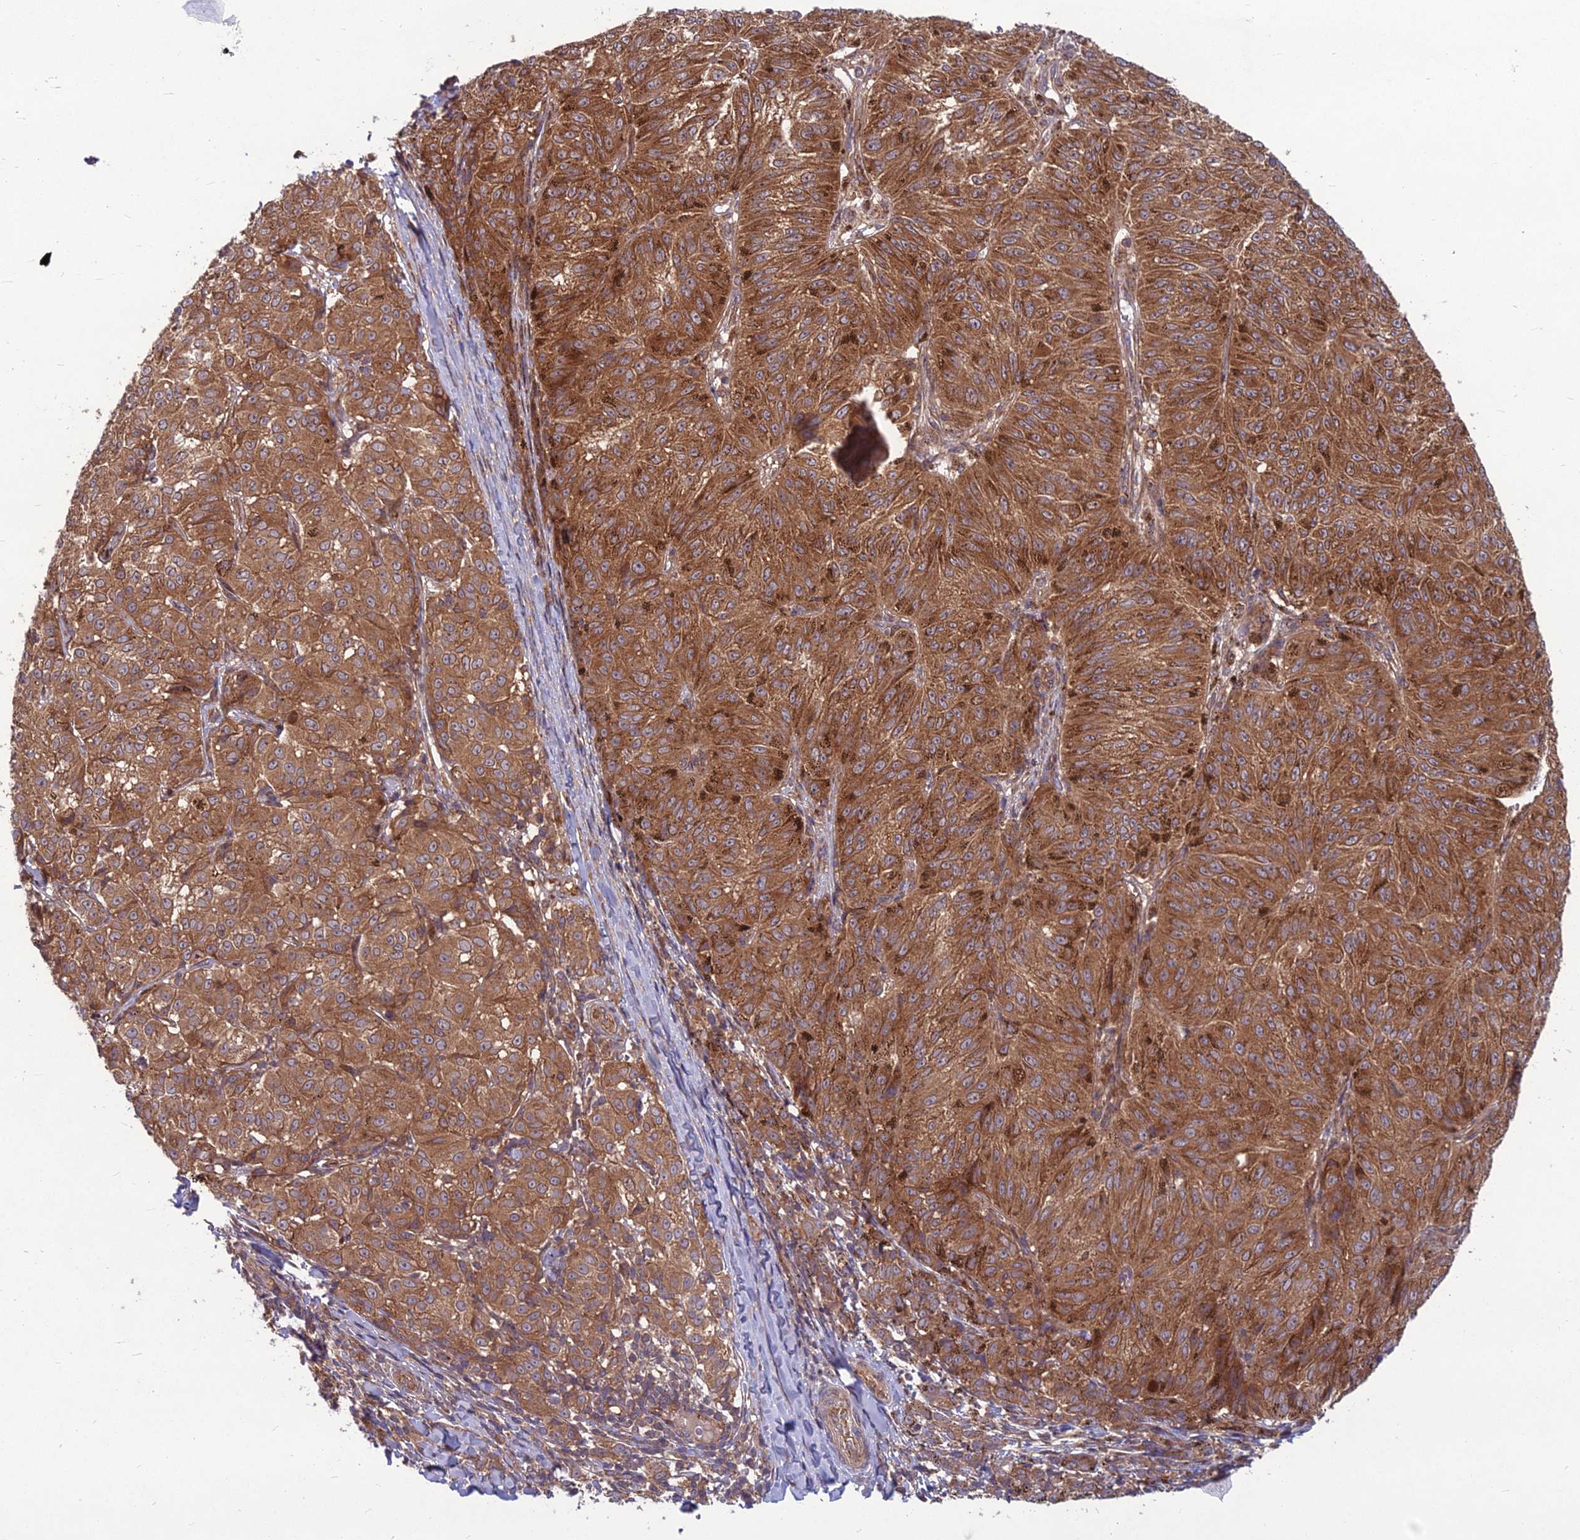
{"staining": {"intensity": "moderate", "quantity": ">75%", "location": "cytoplasmic/membranous"}, "tissue": "melanoma", "cell_type": "Tumor cells", "image_type": "cancer", "snomed": [{"axis": "morphology", "description": "Malignant melanoma, NOS"}, {"axis": "topography", "description": "Skin"}], "caption": "A brown stain shows moderate cytoplasmic/membranous staining of a protein in human melanoma tumor cells.", "gene": "MFSD8", "patient": {"sex": "female", "age": 72}}